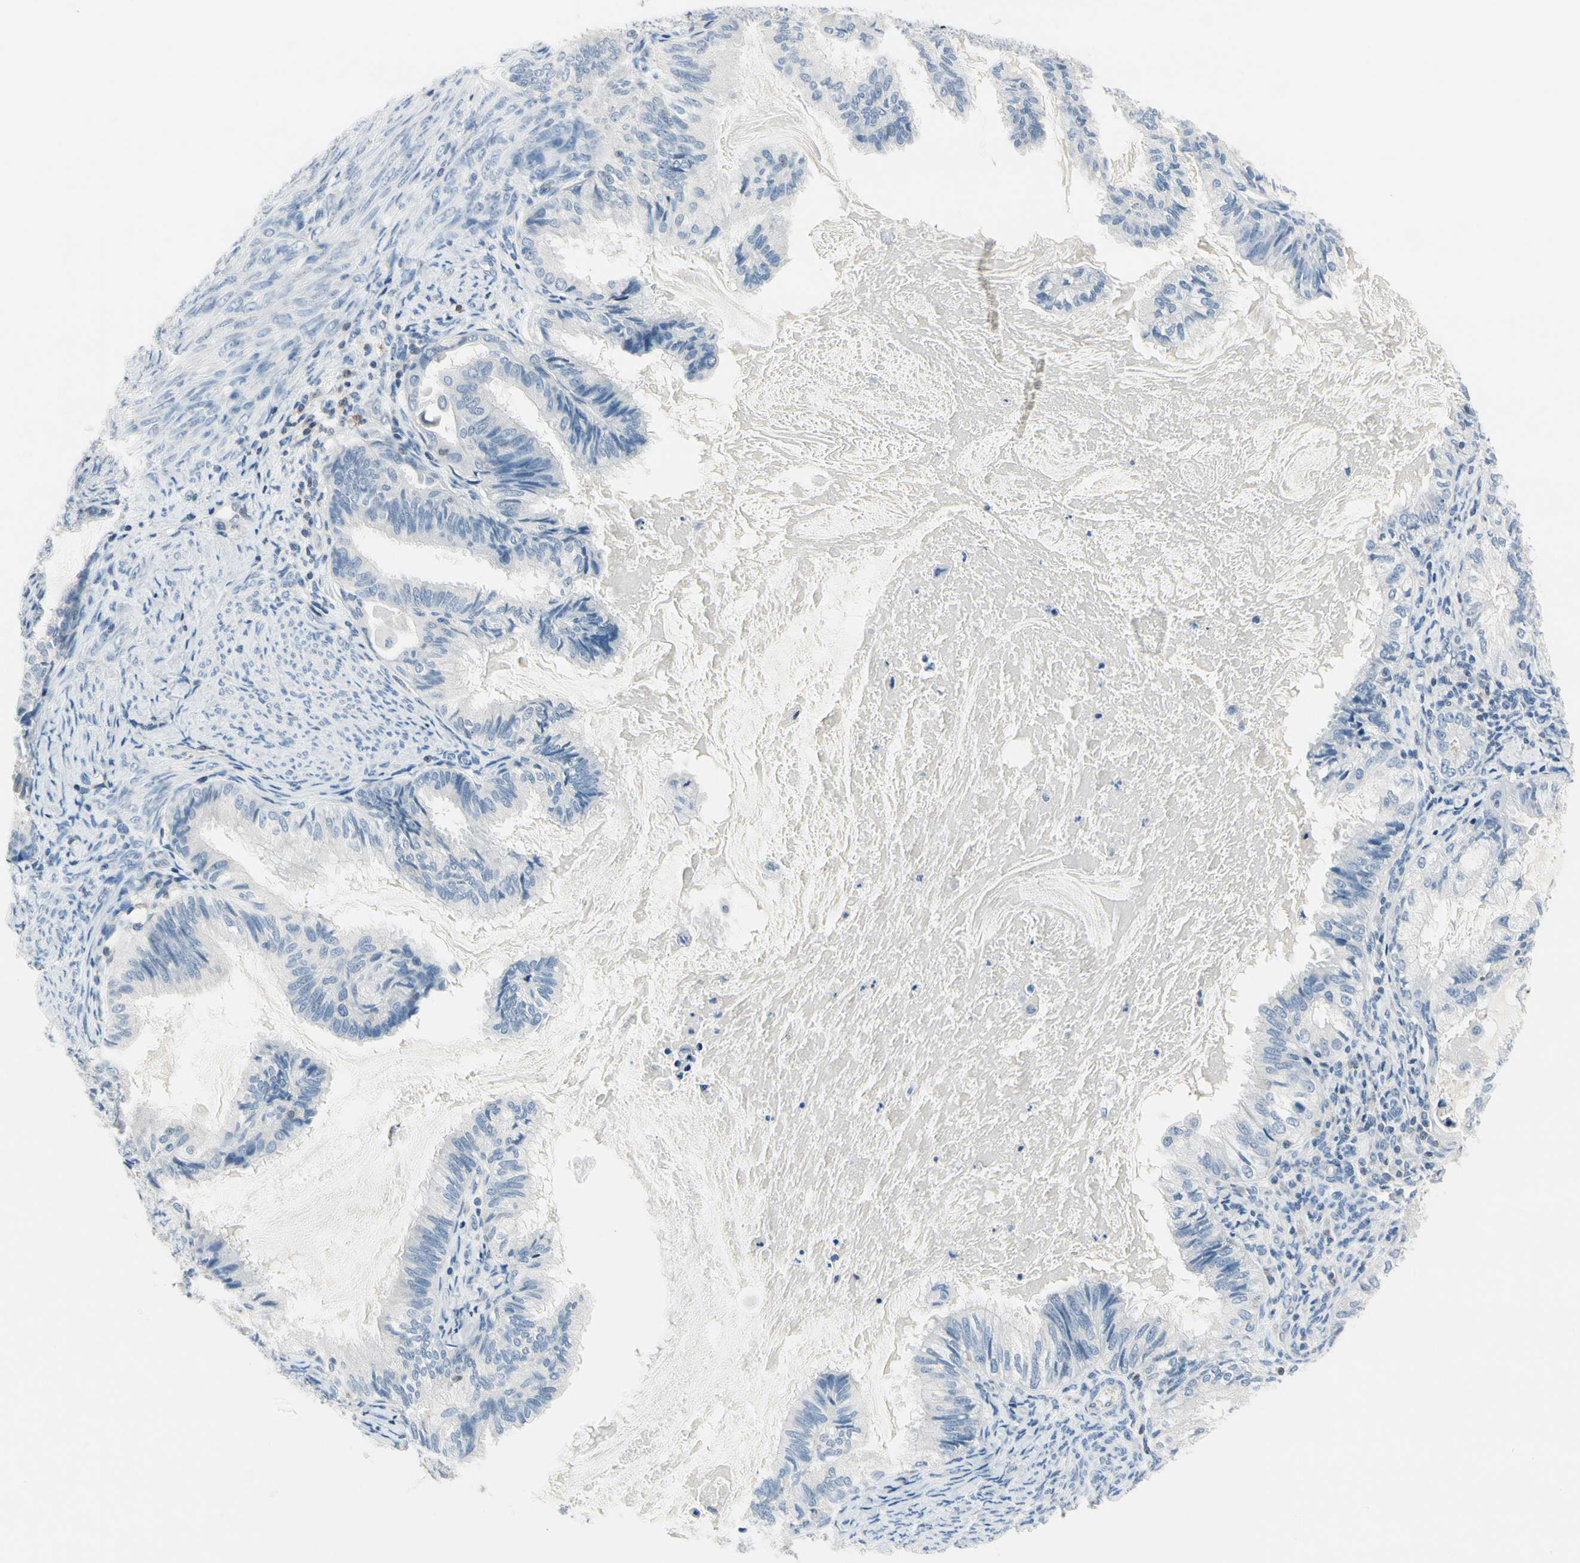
{"staining": {"intensity": "negative", "quantity": "none", "location": "none"}, "tissue": "cervical cancer", "cell_type": "Tumor cells", "image_type": "cancer", "snomed": [{"axis": "morphology", "description": "Normal tissue, NOS"}, {"axis": "morphology", "description": "Adenocarcinoma, NOS"}, {"axis": "topography", "description": "Cervix"}, {"axis": "topography", "description": "Endometrium"}], "caption": "The histopathology image reveals no significant expression in tumor cells of cervical adenocarcinoma.", "gene": "NFATC2", "patient": {"sex": "female", "age": 86}}